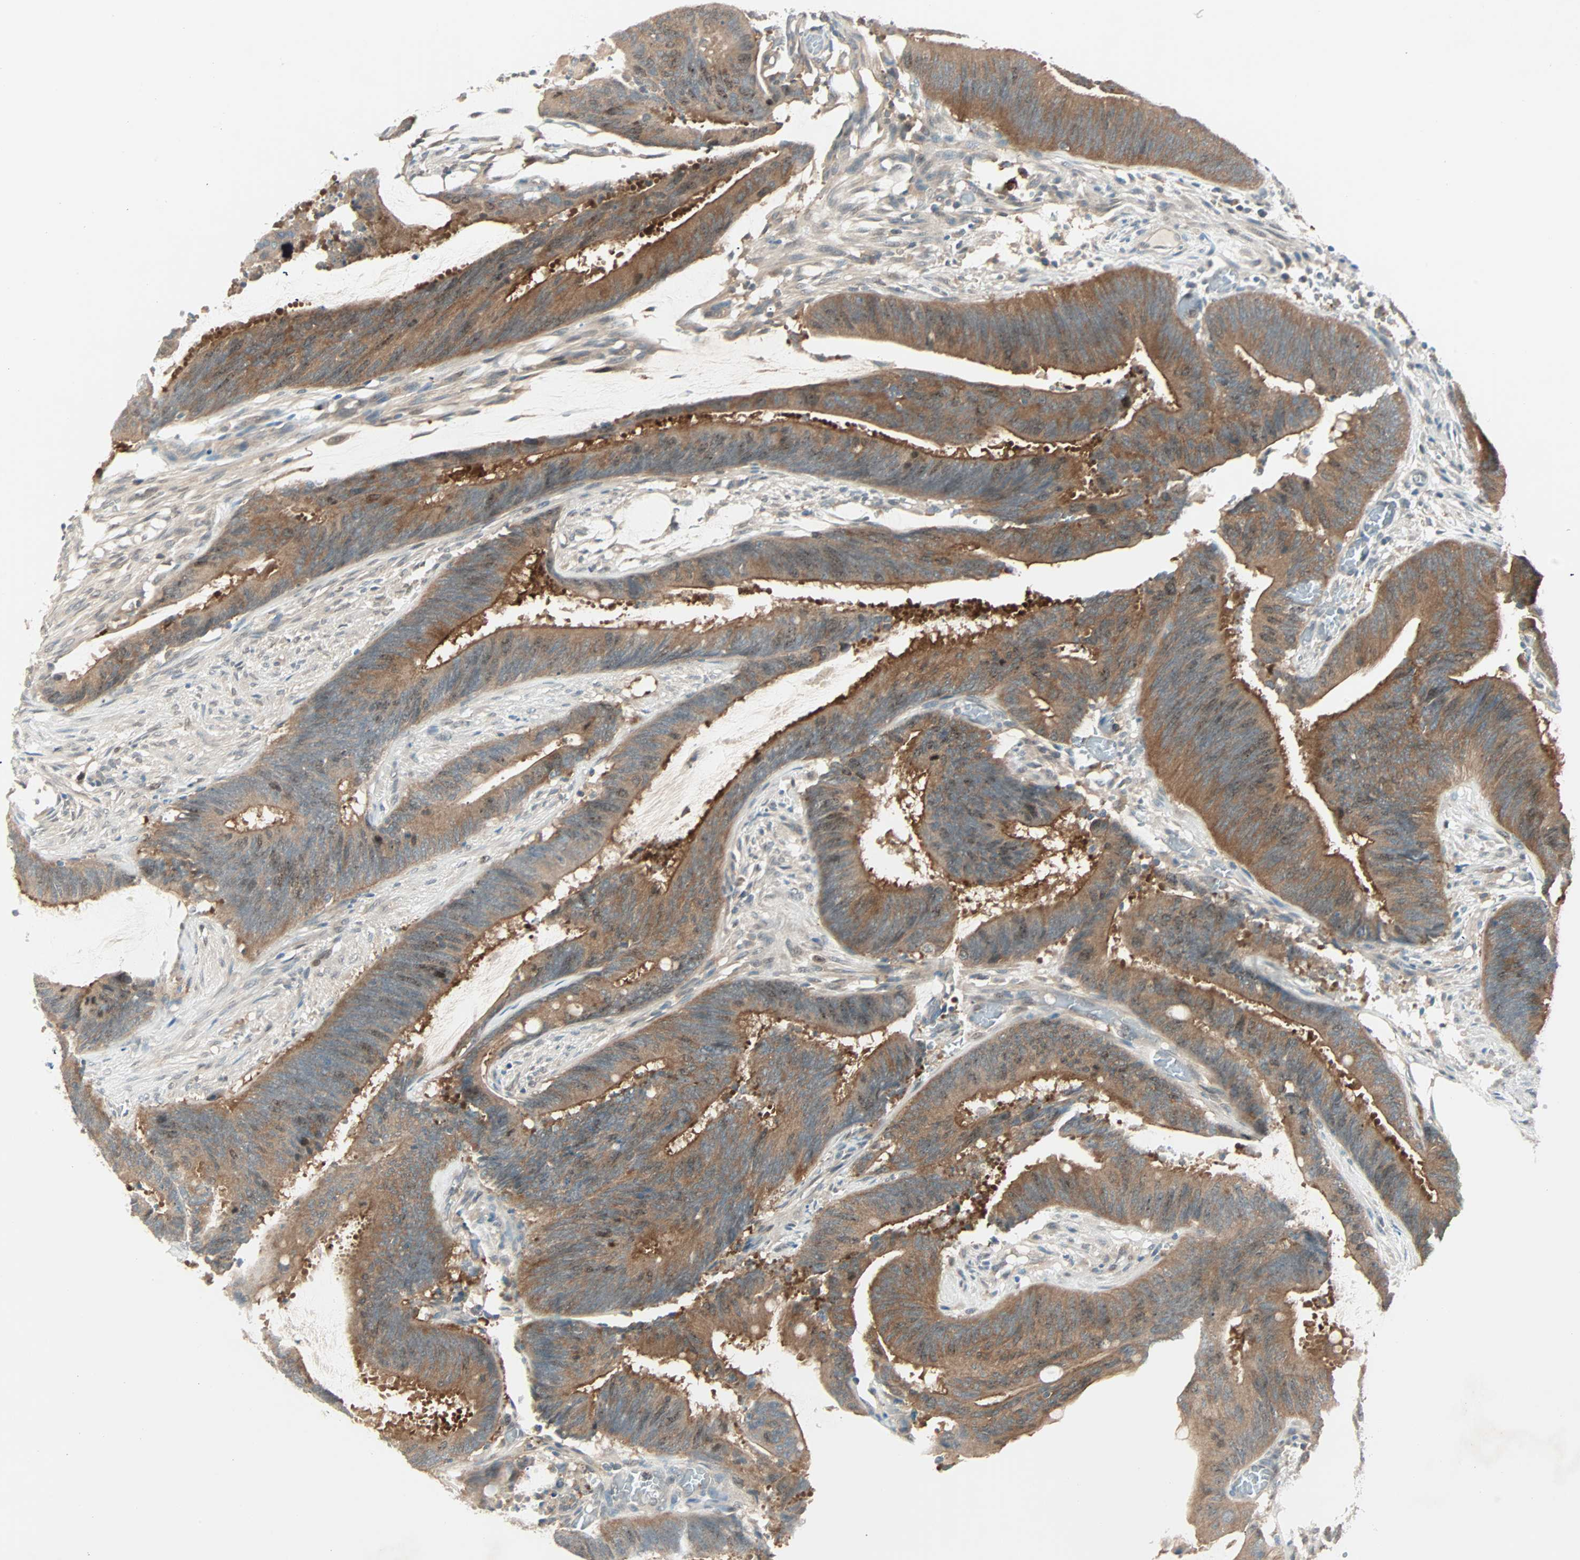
{"staining": {"intensity": "weak", "quantity": ">75%", "location": "cytoplasmic/membranous"}, "tissue": "colorectal cancer", "cell_type": "Tumor cells", "image_type": "cancer", "snomed": [{"axis": "morphology", "description": "Adenocarcinoma, NOS"}, {"axis": "topography", "description": "Rectum"}], "caption": "Immunohistochemistry histopathology image of neoplastic tissue: human colorectal cancer (adenocarcinoma) stained using IHC exhibits low levels of weak protein expression localized specifically in the cytoplasmic/membranous of tumor cells, appearing as a cytoplasmic/membranous brown color.", "gene": "SMIM8", "patient": {"sex": "female", "age": 66}}